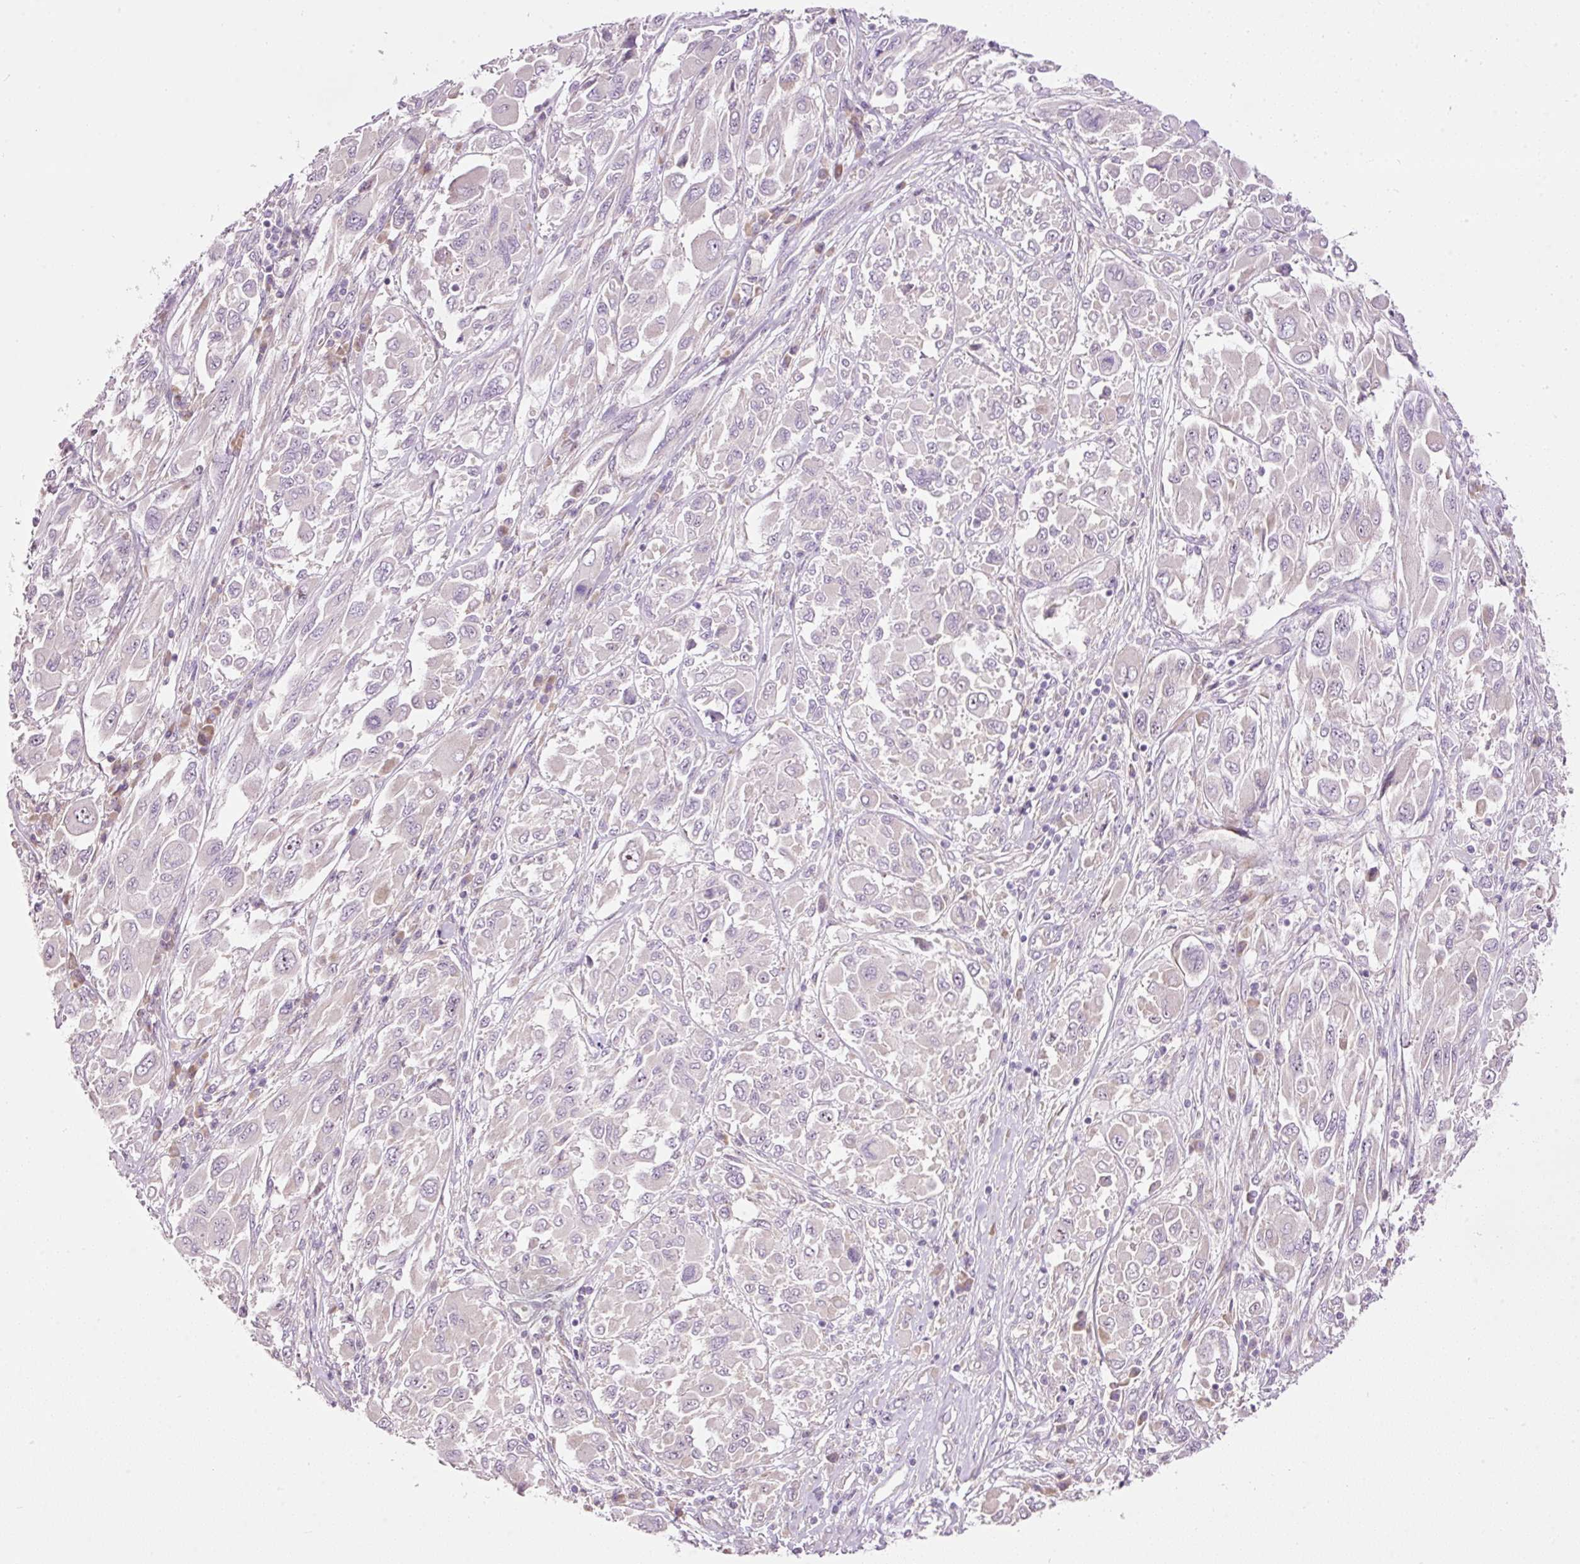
{"staining": {"intensity": "negative", "quantity": "none", "location": "none"}, "tissue": "melanoma", "cell_type": "Tumor cells", "image_type": "cancer", "snomed": [{"axis": "morphology", "description": "Malignant melanoma, NOS"}, {"axis": "topography", "description": "Skin"}], "caption": "Protein analysis of melanoma reveals no significant expression in tumor cells.", "gene": "RSPO2", "patient": {"sex": "female", "age": 91}}